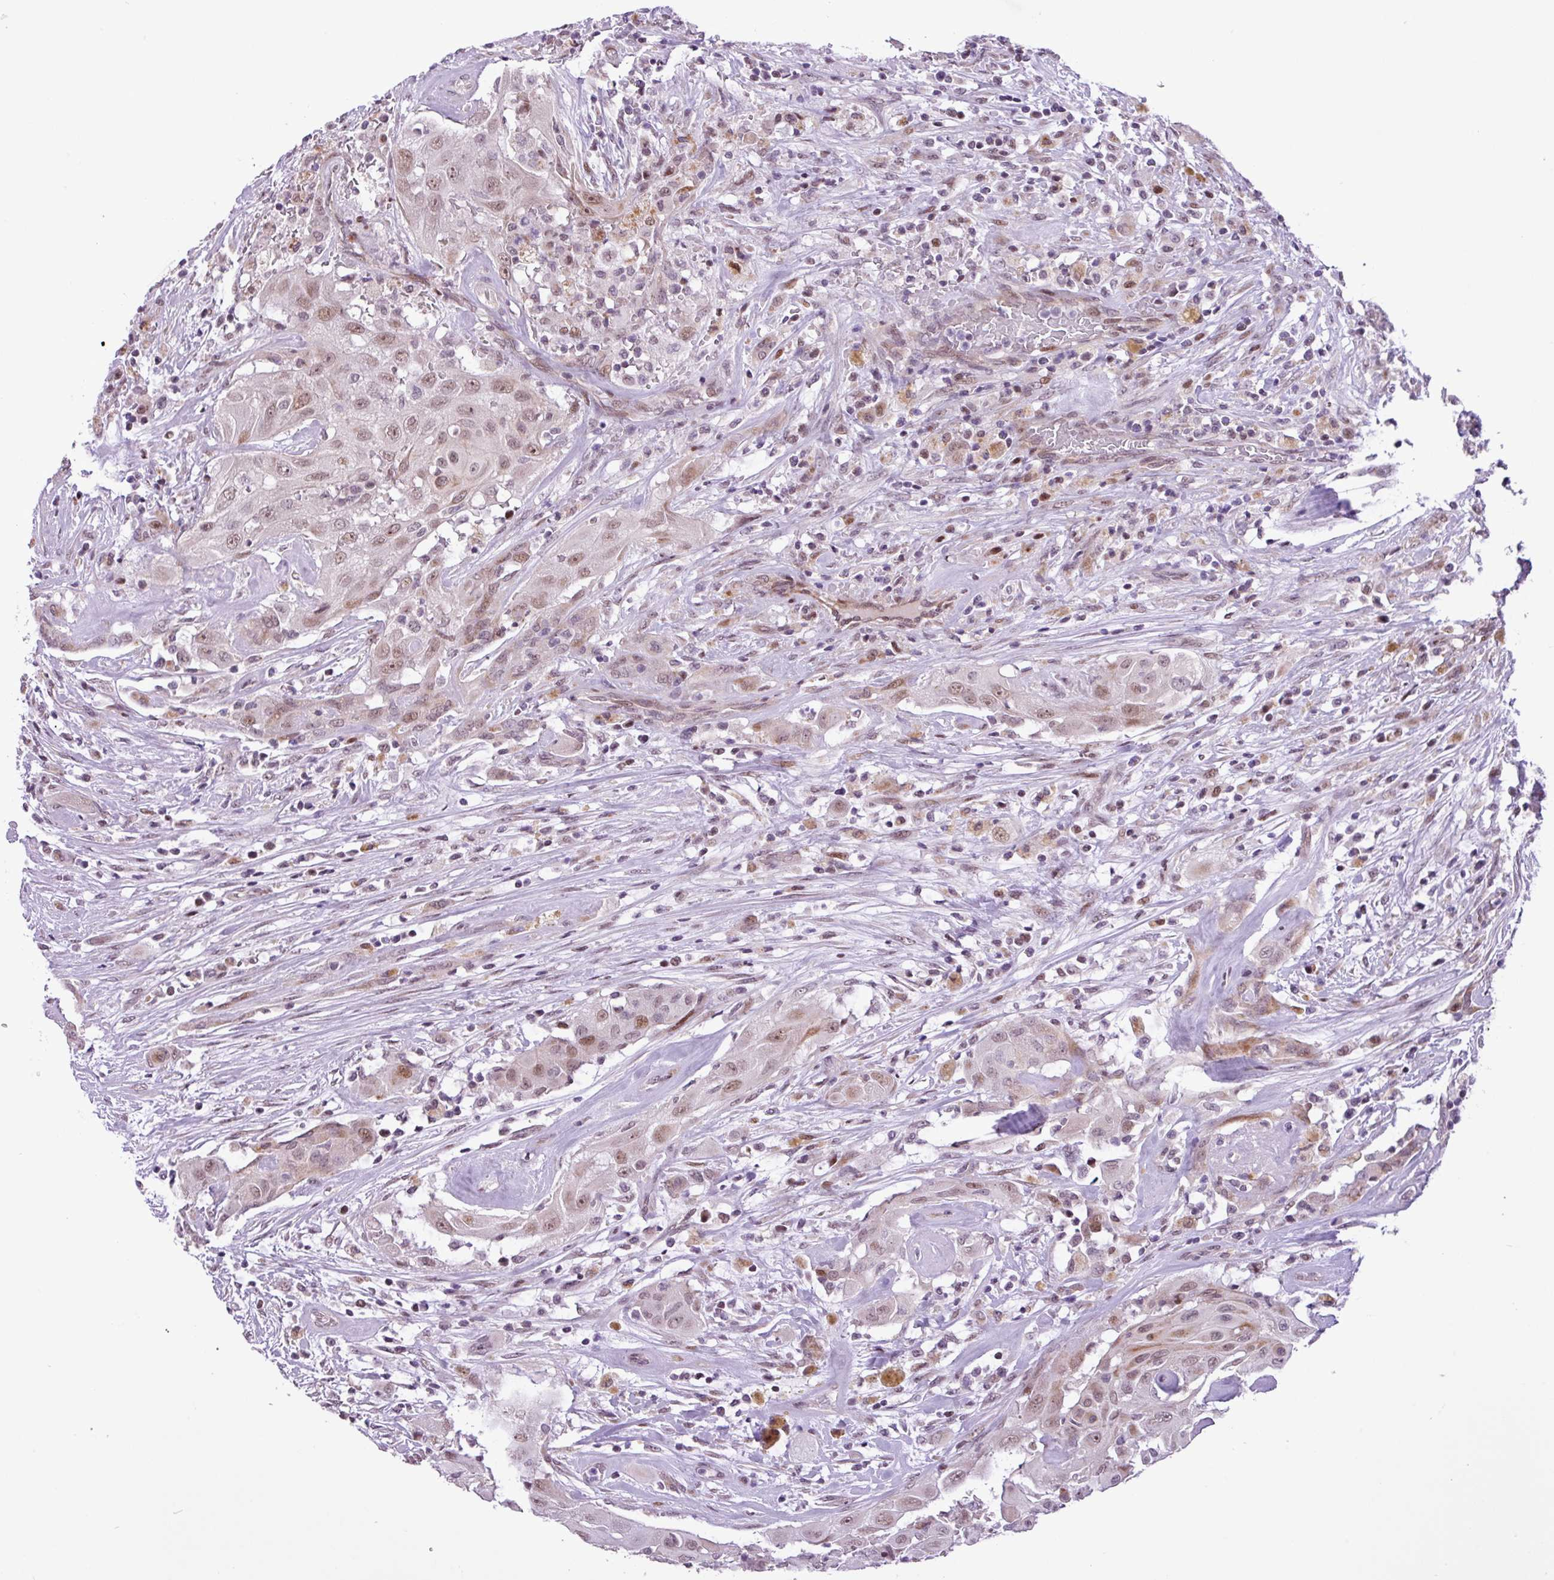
{"staining": {"intensity": "weak", "quantity": ">75%", "location": "nuclear"}, "tissue": "thyroid cancer", "cell_type": "Tumor cells", "image_type": "cancer", "snomed": [{"axis": "morphology", "description": "Papillary adenocarcinoma, NOS"}, {"axis": "topography", "description": "Thyroid gland"}], "caption": "Immunohistochemical staining of thyroid cancer demonstrates low levels of weak nuclear protein expression in about >75% of tumor cells.", "gene": "ZNF354A", "patient": {"sex": "female", "age": 59}}